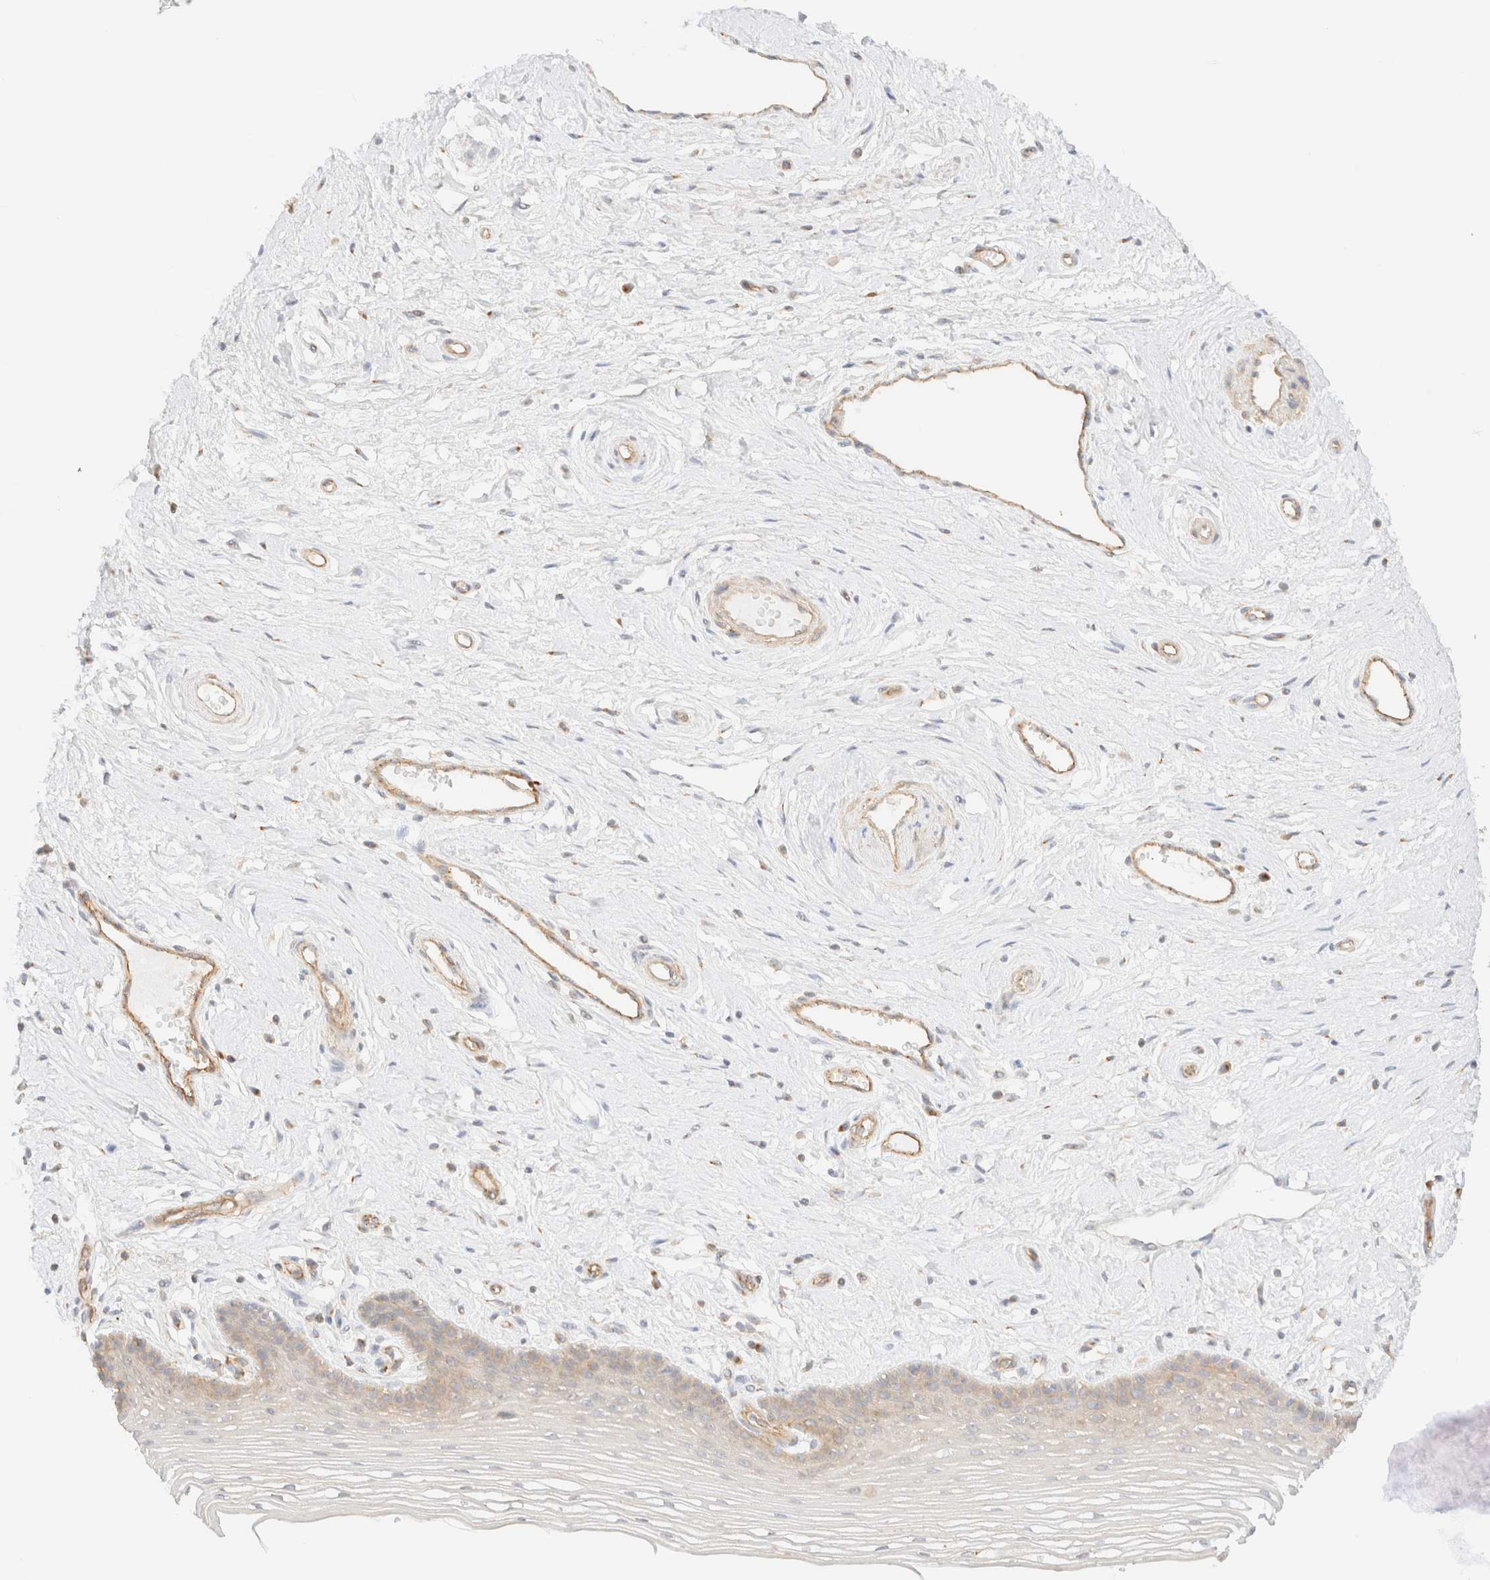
{"staining": {"intensity": "weak", "quantity": "<25%", "location": "cytoplasmic/membranous"}, "tissue": "vagina", "cell_type": "Squamous epithelial cells", "image_type": "normal", "snomed": [{"axis": "morphology", "description": "Normal tissue, NOS"}, {"axis": "topography", "description": "Vagina"}], "caption": "IHC of benign human vagina reveals no positivity in squamous epithelial cells.", "gene": "MYO10", "patient": {"sex": "female", "age": 46}}